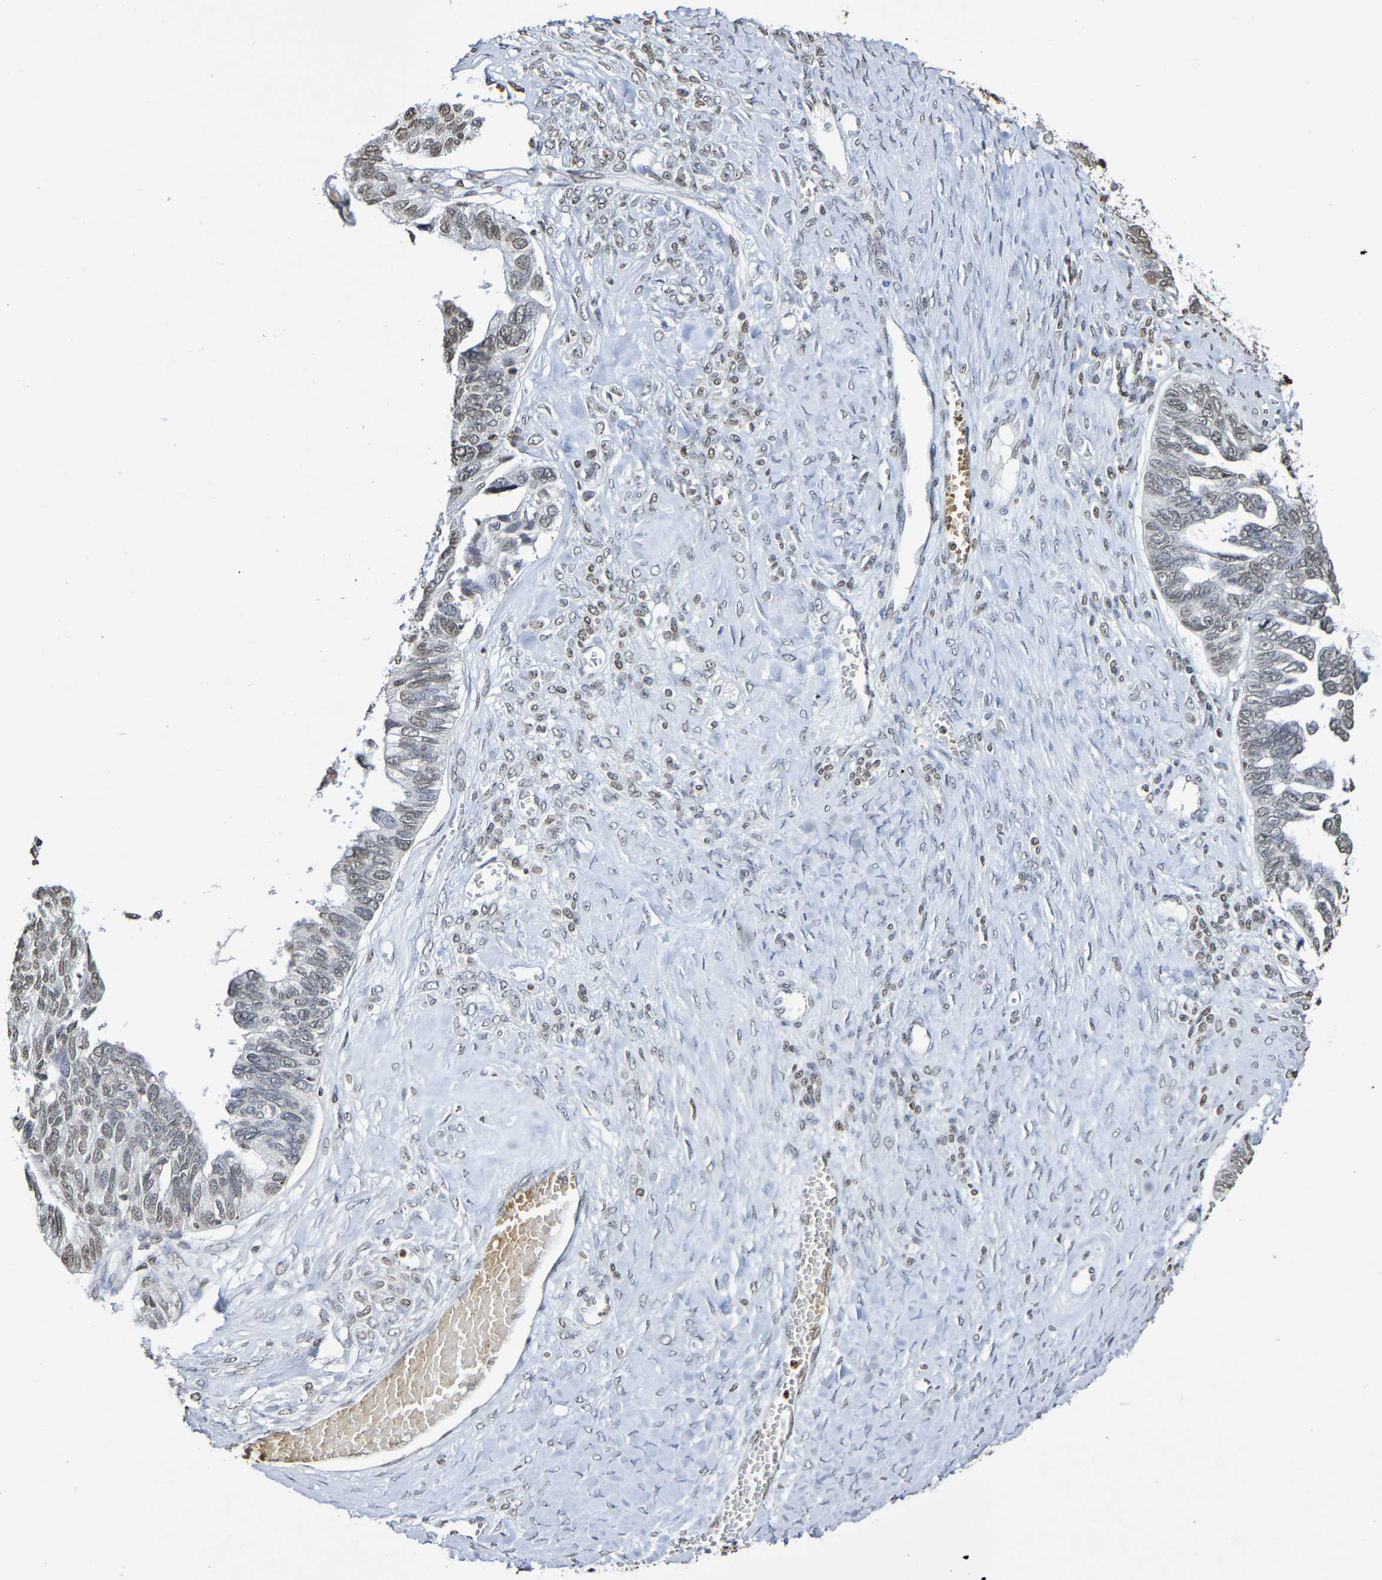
{"staining": {"intensity": "weak", "quantity": "<25%", "location": "nuclear"}, "tissue": "ovarian cancer", "cell_type": "Tumor cells", "image_type": "cancer", "snomed": [{"axis": "morphology", "description": "Cystadenocarcinoma, serous, NOS"}, {"axis": "topography", "description": "Ovary"}], "caption": "The histopathology image demonstrates no significant staining in tumor cells of ovarian cancer.", "gene": "ATF4", "patient": {"sex": "female", "age": 79}}